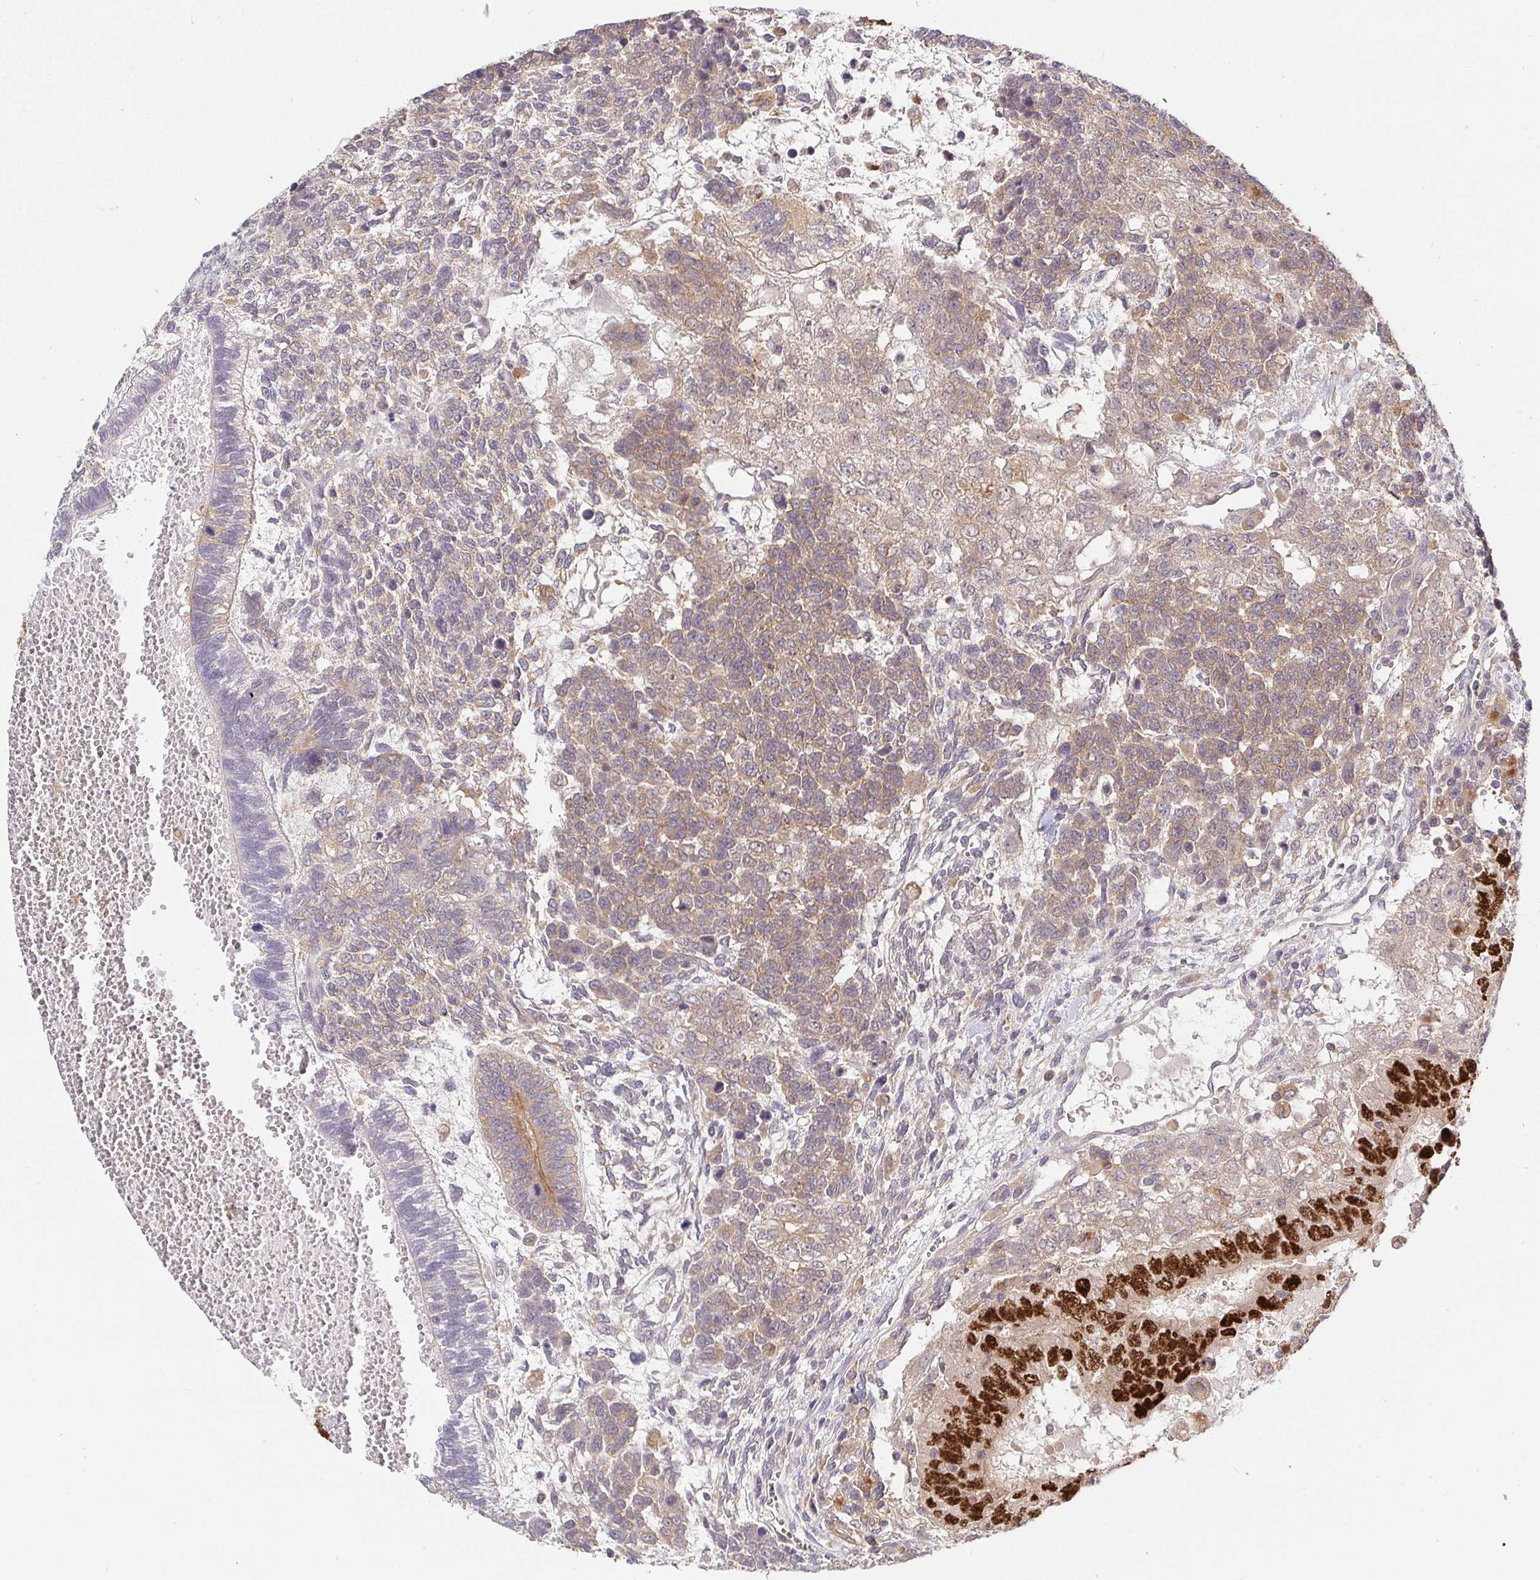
{"staining": {"intensity": "weak", "quantity": "25%-75%", "location": "cytoplasmic/membranous"}, "tissue": "testis cancer", "cell_type": "Tumor cells", "image_type": "cancer", "snomed": [{"axis": "morphology", "description": "Normal tissue, NOS"}, {"axis": "morphology", "description": "Carcinoma, Embryonal, NOS"}, {"axis": "topography", "description": "Testis"}, {"axis": "topography", "description": "Epididymis"}], "caption": "Protein staining of testis cancer (embryonal carcinoma) tissue demonstrates weak cytoplasmic/membranous staining in about 25%-75% of tumor cells. The staining was performed using DAB, with brown indicating positive protein expression. Nuclei are stained blue with hematoxylin.", "gene": "ATP6V1F", "patient": {"sex": "male", "age": 23}}